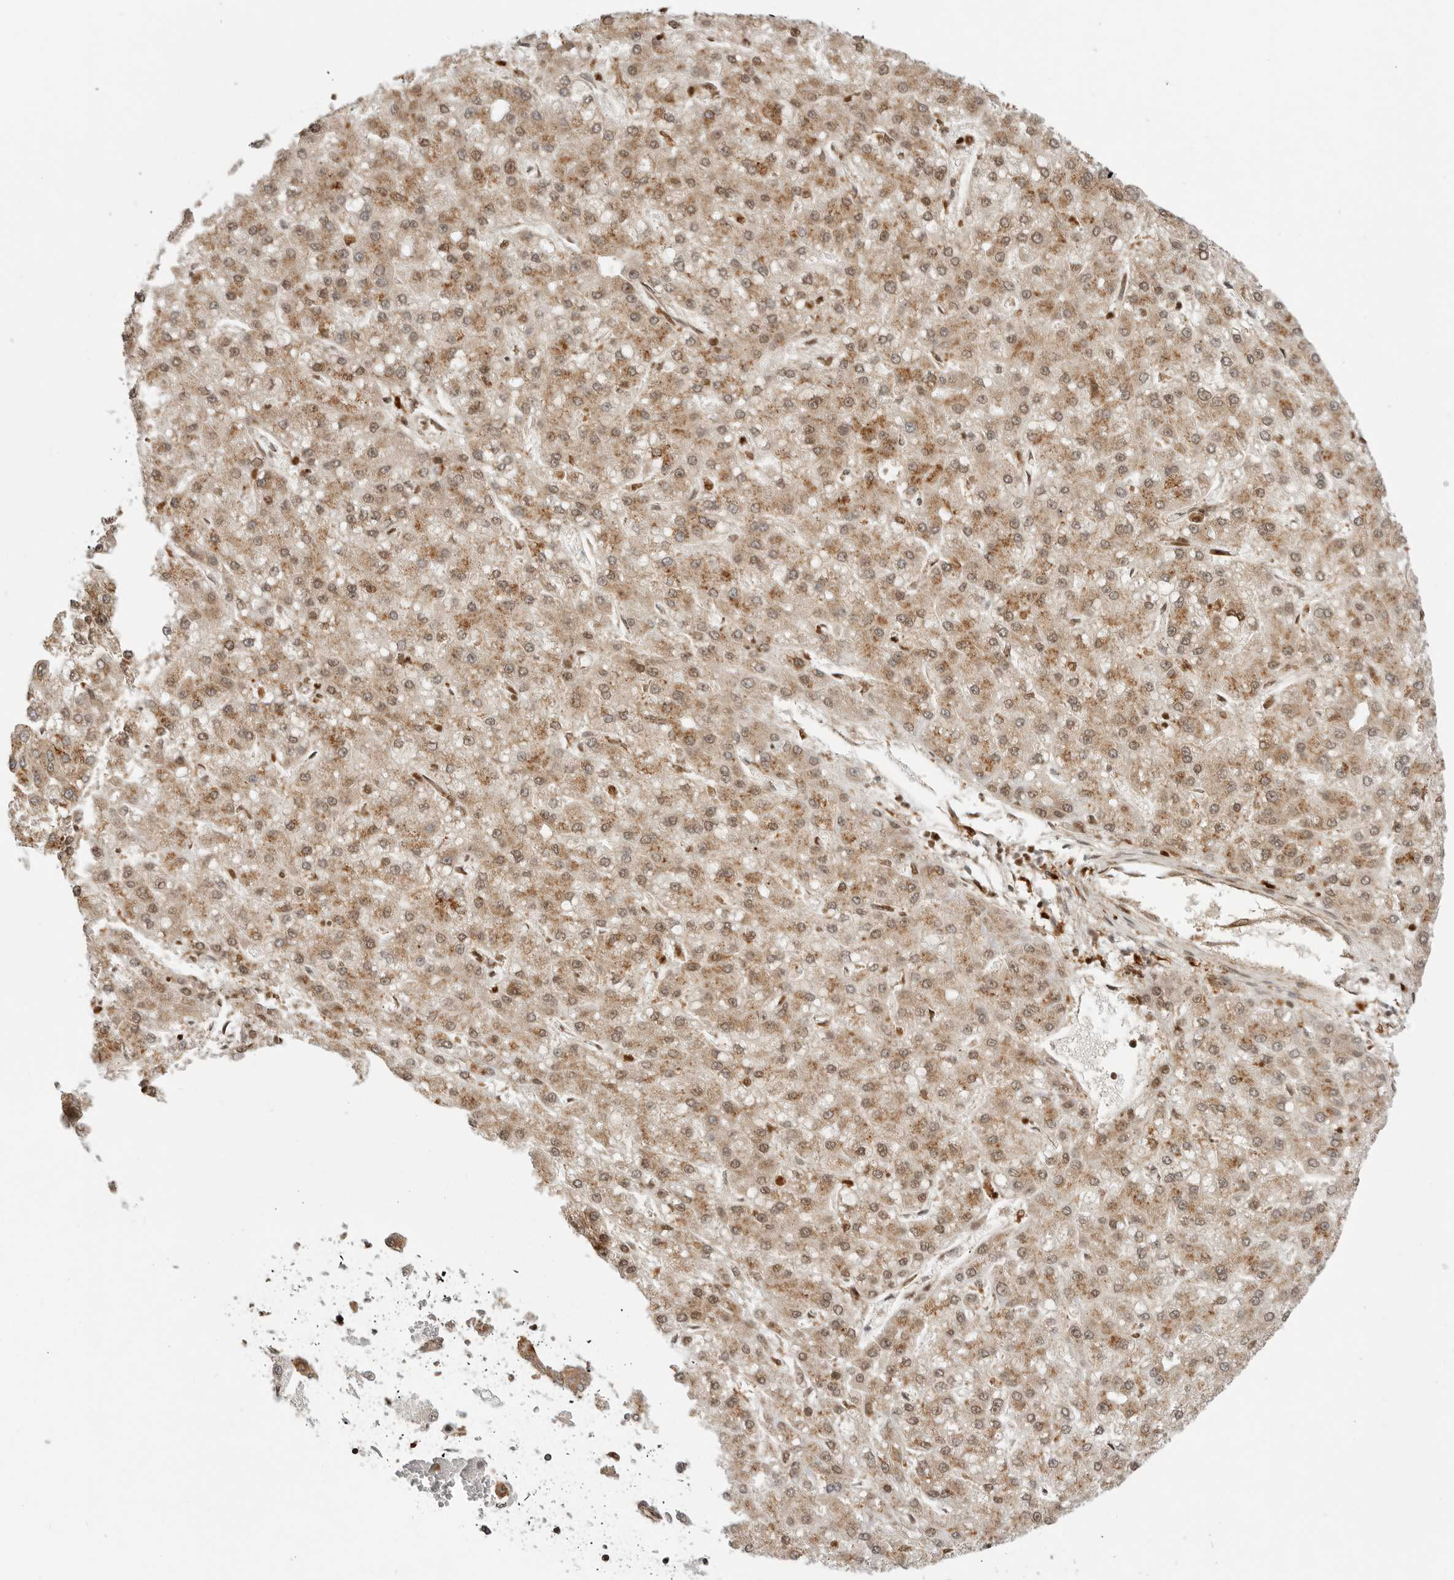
{"staining": {"intensity": "moderate", "quantity": ">75%", "location": "cytoplasmic/membranous,nuclear"}, "tissue": "liver cancer", "cell_type": "Tumor cells", "image_type": "cancer", "snomed": [{"axis": "morphology", "description": "Carcinoma, Hepatocellular, NOS"}, {"axis": "topography", "description": "Liver"}], "caption": "Liver hepatocellular carcinoma stained for a protein (brown) demonstrates moderate cytoplasmic/membranous and nuclear positive expression in about >75% of tumor cells.", "gene": "IDUA", "patient": {"sex": "male", "age": 67}}